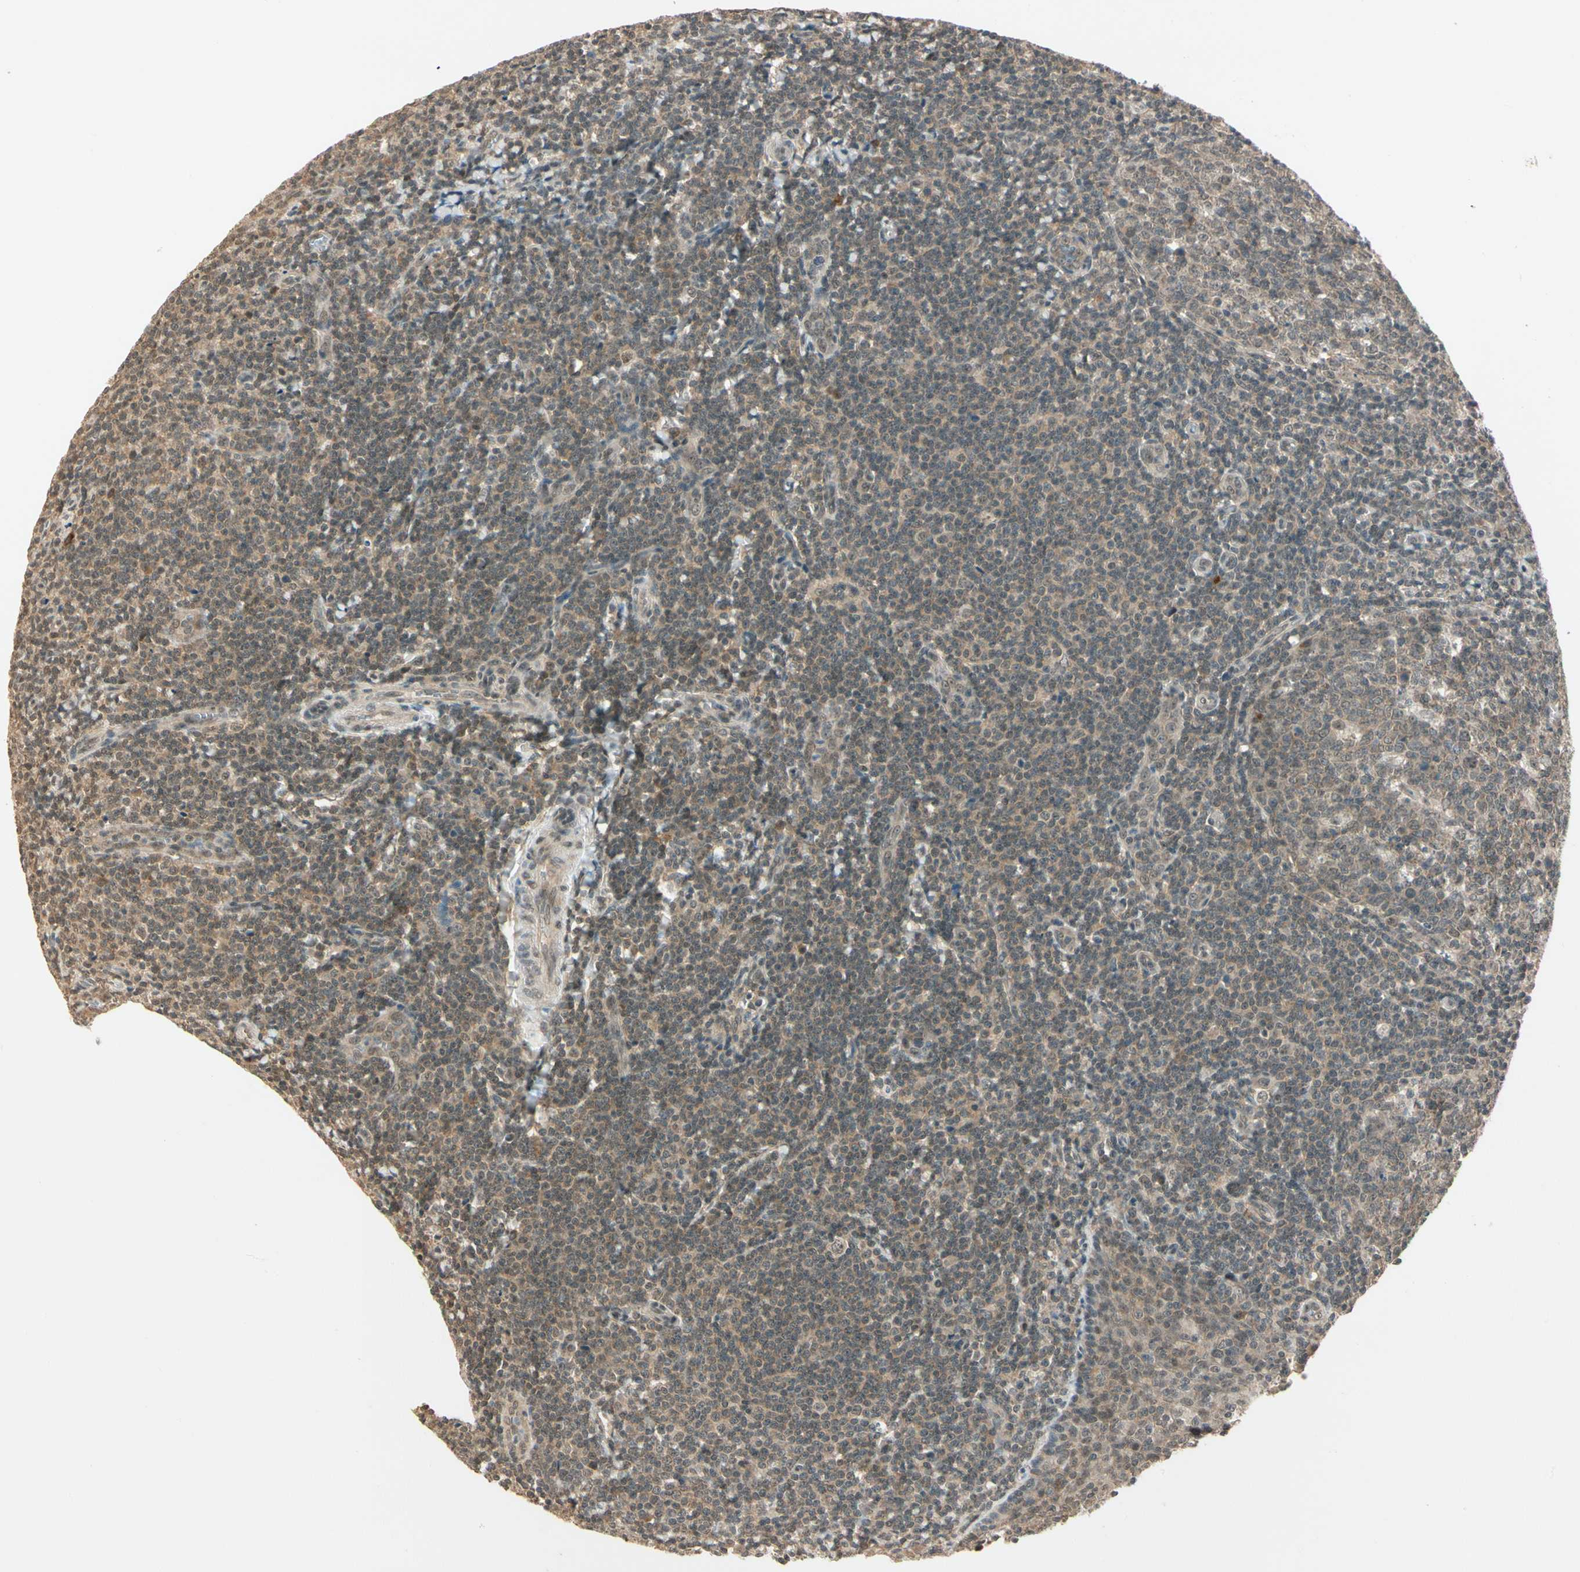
{"staining": {"intensity": "weak", "quantity": ">75%", "location": "cytoplasmic/membranous"}, "tissue": "tonsil", "cell_type": "Germinal center cells", "image_type": "normal", "snomed": [{"axis": "morphology", "description": "Normal tissue, NOS"}, {"axis": "topography", "description": "Tonsil"}], "caption": "Immunohistochemistry (IHC) (DAB) staining of normal human tonsil shows weak cytoplasmic/membranous protein positivity in about >75% of germinal center cells. Nuclei are stained in blue.", "gene": "ZSCAN12", "patient": {"sex": "male", "age": 31}}